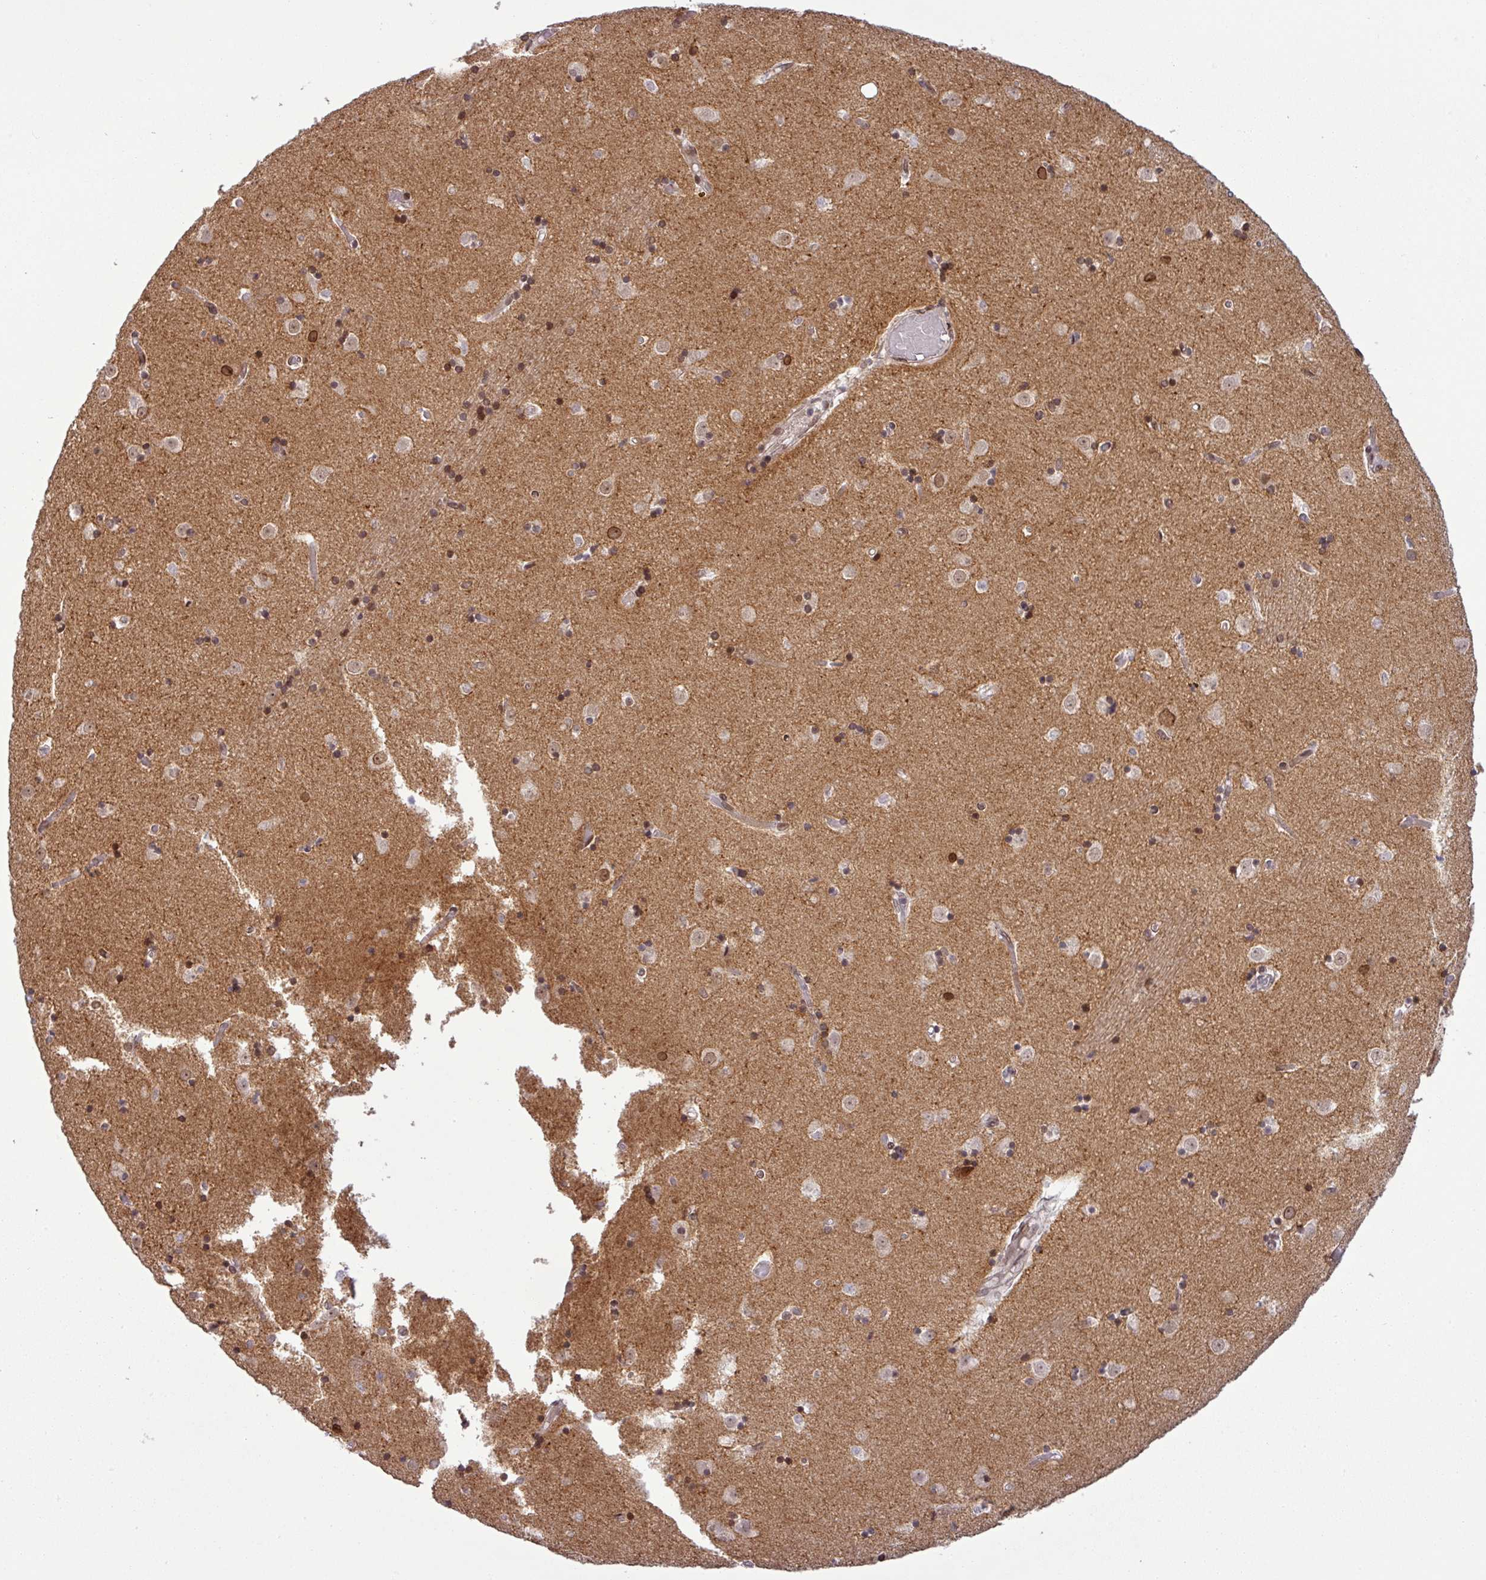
{"staining": {"intensity": "strong", "quantity": "<25%", "location": "nuclear"}, "tissue": "caudate", "cell_type": "Glial cells", "image_type": "normal", "snomed": [{"axis": "morphology", "description": "Normal tissue, NOS"}, {"axis": "topography", "description": "Lateral ventricle wall"}], "caption": "Immunohistochemistry (IHC) micrograph of benign caudate: human caudate stained using immunohistochemistry (IHC) reveals medium levels of strong protein expression localized specifically in the nuclear of glial cells, appearing as a nuclear brown color.", "gene": "PTPN20", "patient": {"sex": "female", "age": 52}}